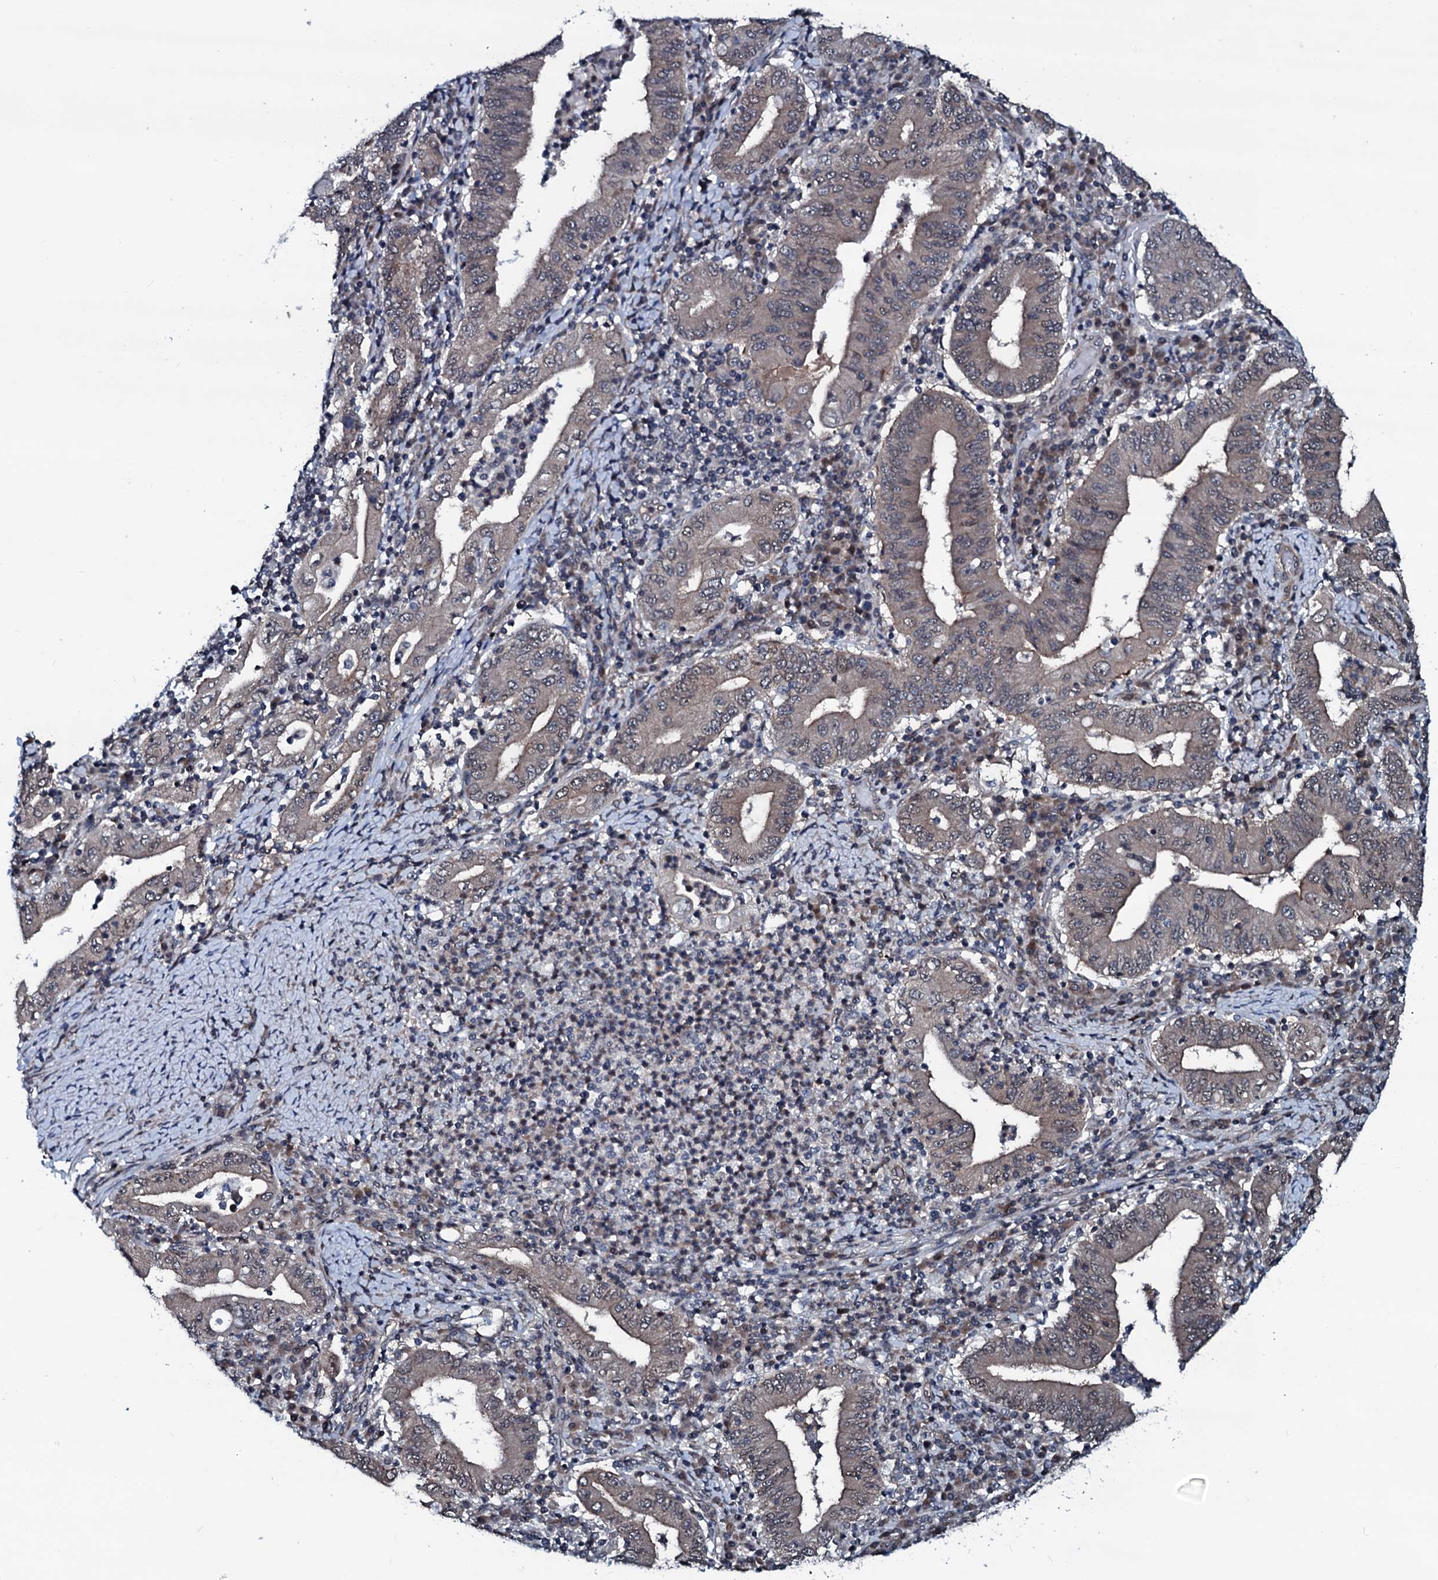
{"staining": {"intensity": "weak", "quantity": "25%-75%", "location": "cytoplasmic/membranous"}, "tissue": "stomach cancer", "cell_type": "Tumor cells", "image_type": "cancer", "snomed": [{"axis": "morphology", "description": "Normal tissue, NOS"}, {"axis": "morphology", "description": "Adenocarcinoma, NOS"}, {"axis": "topography", "description": "Esophagus"}, {"axis": "topography", "description": "Stomach, upper"}, {"axis": "topography", "description": "Peripheral nerve tissue"}], "caption": "An image of stomach cancer stained for a protein reveals weak cytoplasmic/membranous brown staining in tumor cells. (brown staining indicates protein expression, while blue staining denotes nuclei).", "gene": "OGFOD2", "patient": {"sex": "male", "age": 62}}